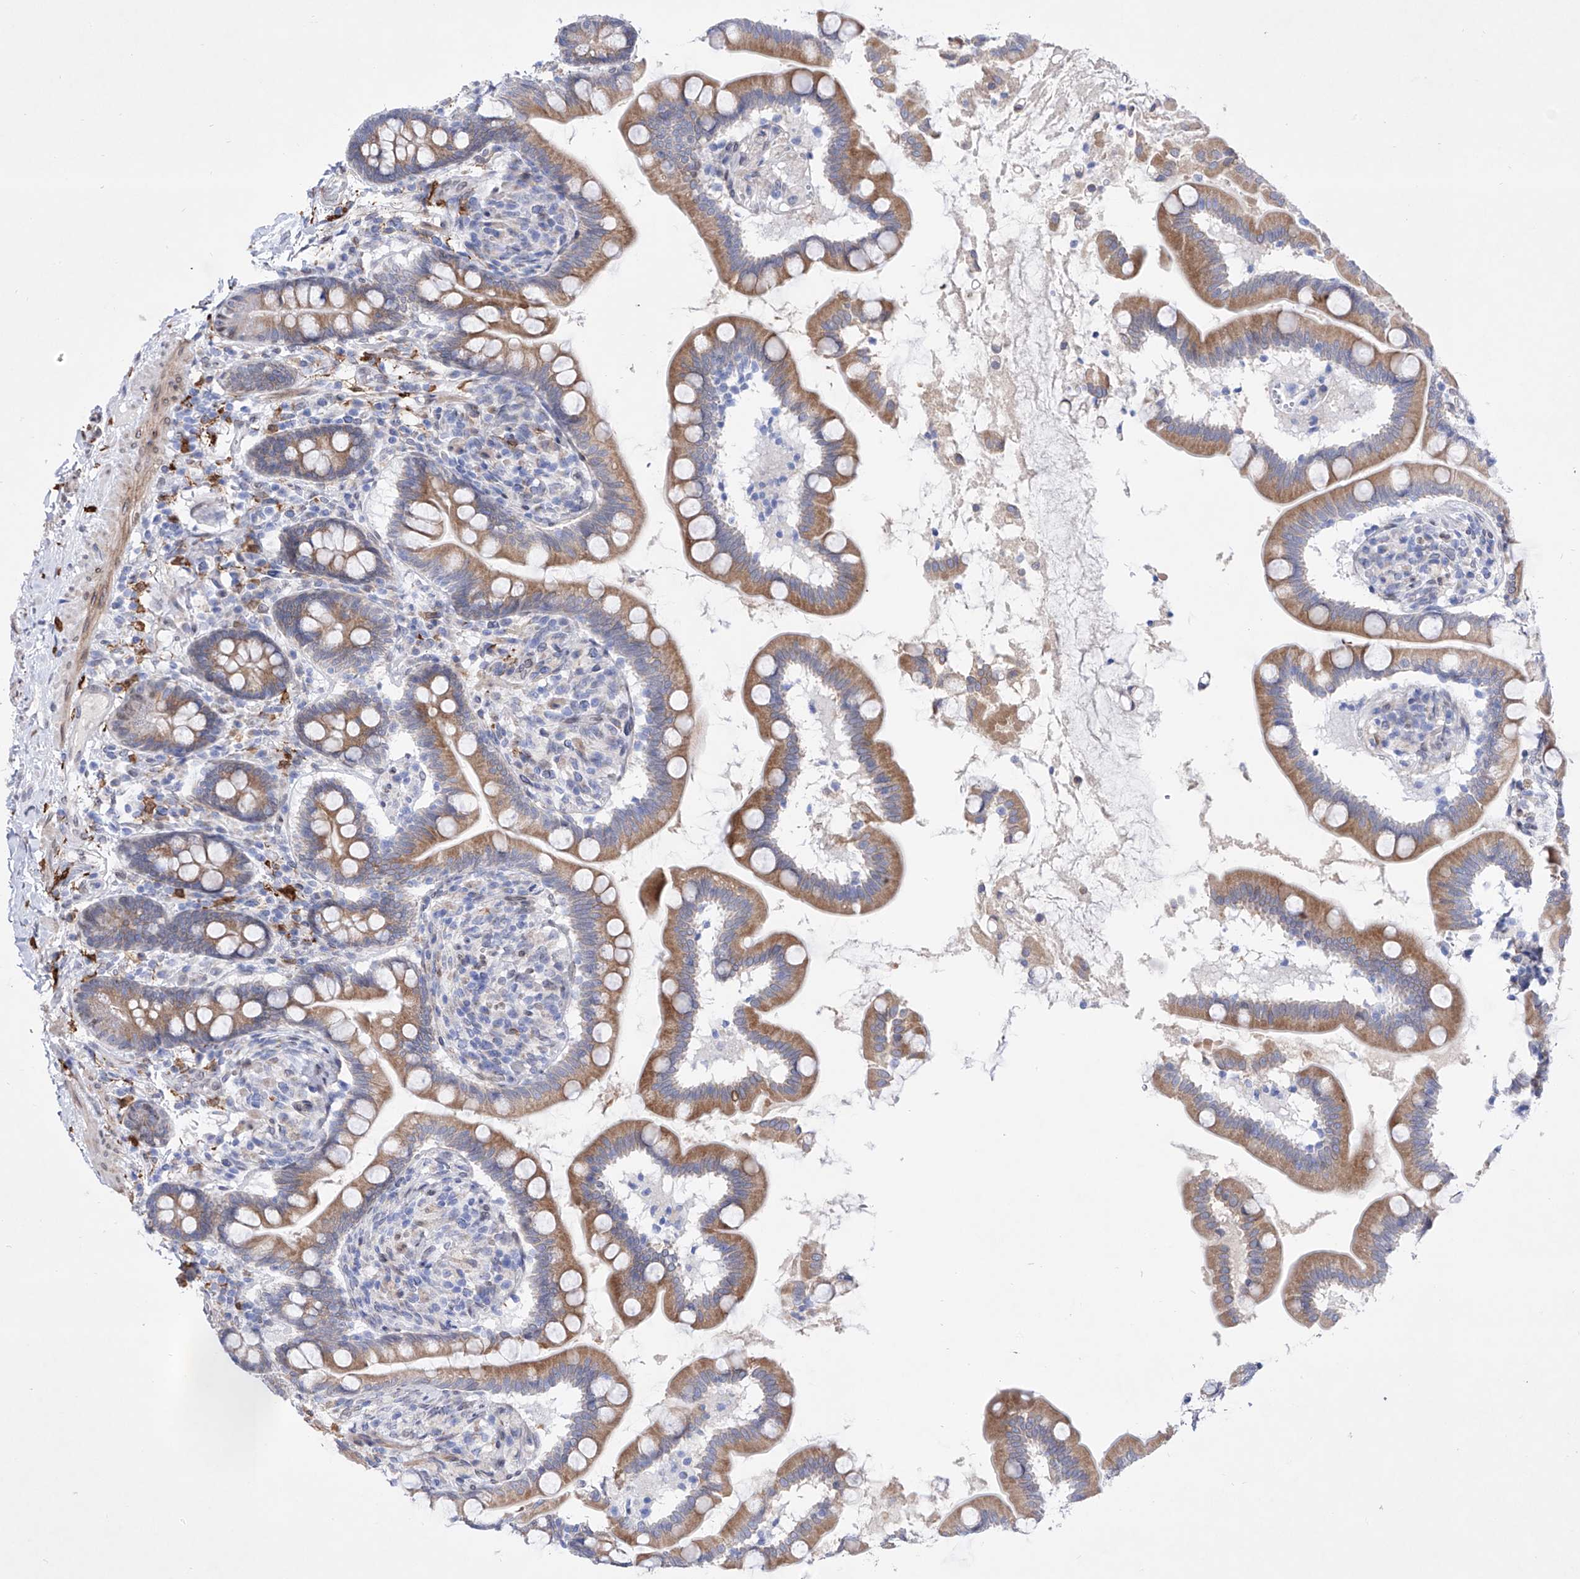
{"staining": {"intensity": "moderate", "quantity": ">75%", "location": "cytoplasmic/membranous"}, "tissue": "small intestine", "cell_type": "Glandular cells", "image_type": "normal", "snomed": [{"axis": "morphology", "description": "Normal tissue, NOS"}, {"axis": "topography", "description": "Small intestine"}], "caption": "This micrograph displays benign small intestine stained with IHC to label a protein in brown. The cytoplasmic/membranous of glandular cells show moderate positivity for the protein. Nuclei are counter-stained blue.", "gene": "LCLAT1", "patient": {"sex": "female", "age": 64}}